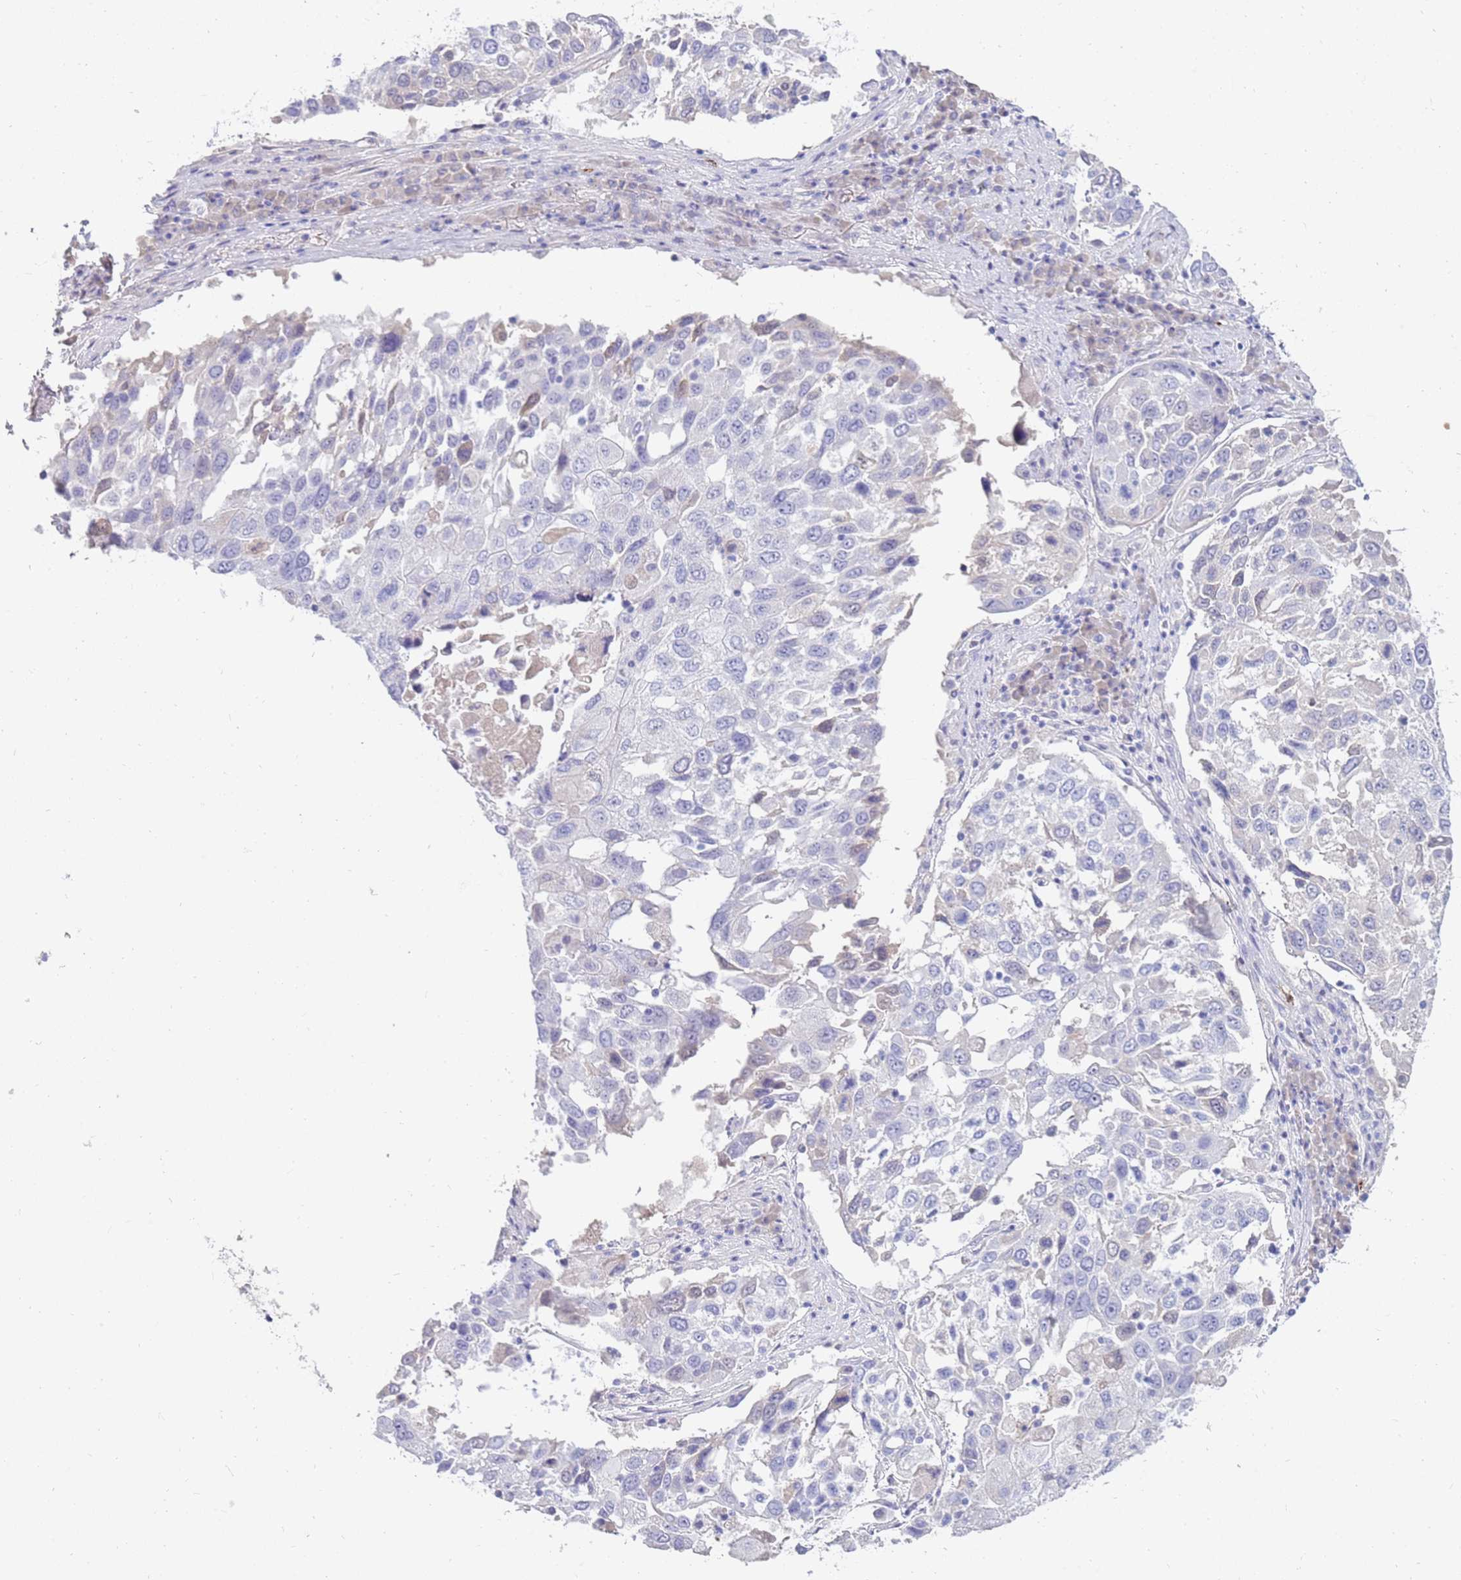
{"staining": {"intensity": "strong", "quantity": "<25%", "location": "cytoplasmic/membranous"}, "tissue": "lung cancer", "cell_type": "Tumor cells", "image_type": "cancer", "snomed": [{"axis": "morphology", "description": "Squamous cell carcinoma, NOS"}, {"axis": "topography", "description": "Lung"}], "caption": "The photomicrograph demonstrates staining of lung cancer, revealing strong cytoplasmic/membranous protein staining (brown color) within tumor cells.", "gene": "EVPLL", "patient": {"sex": "male", "age": 65}}